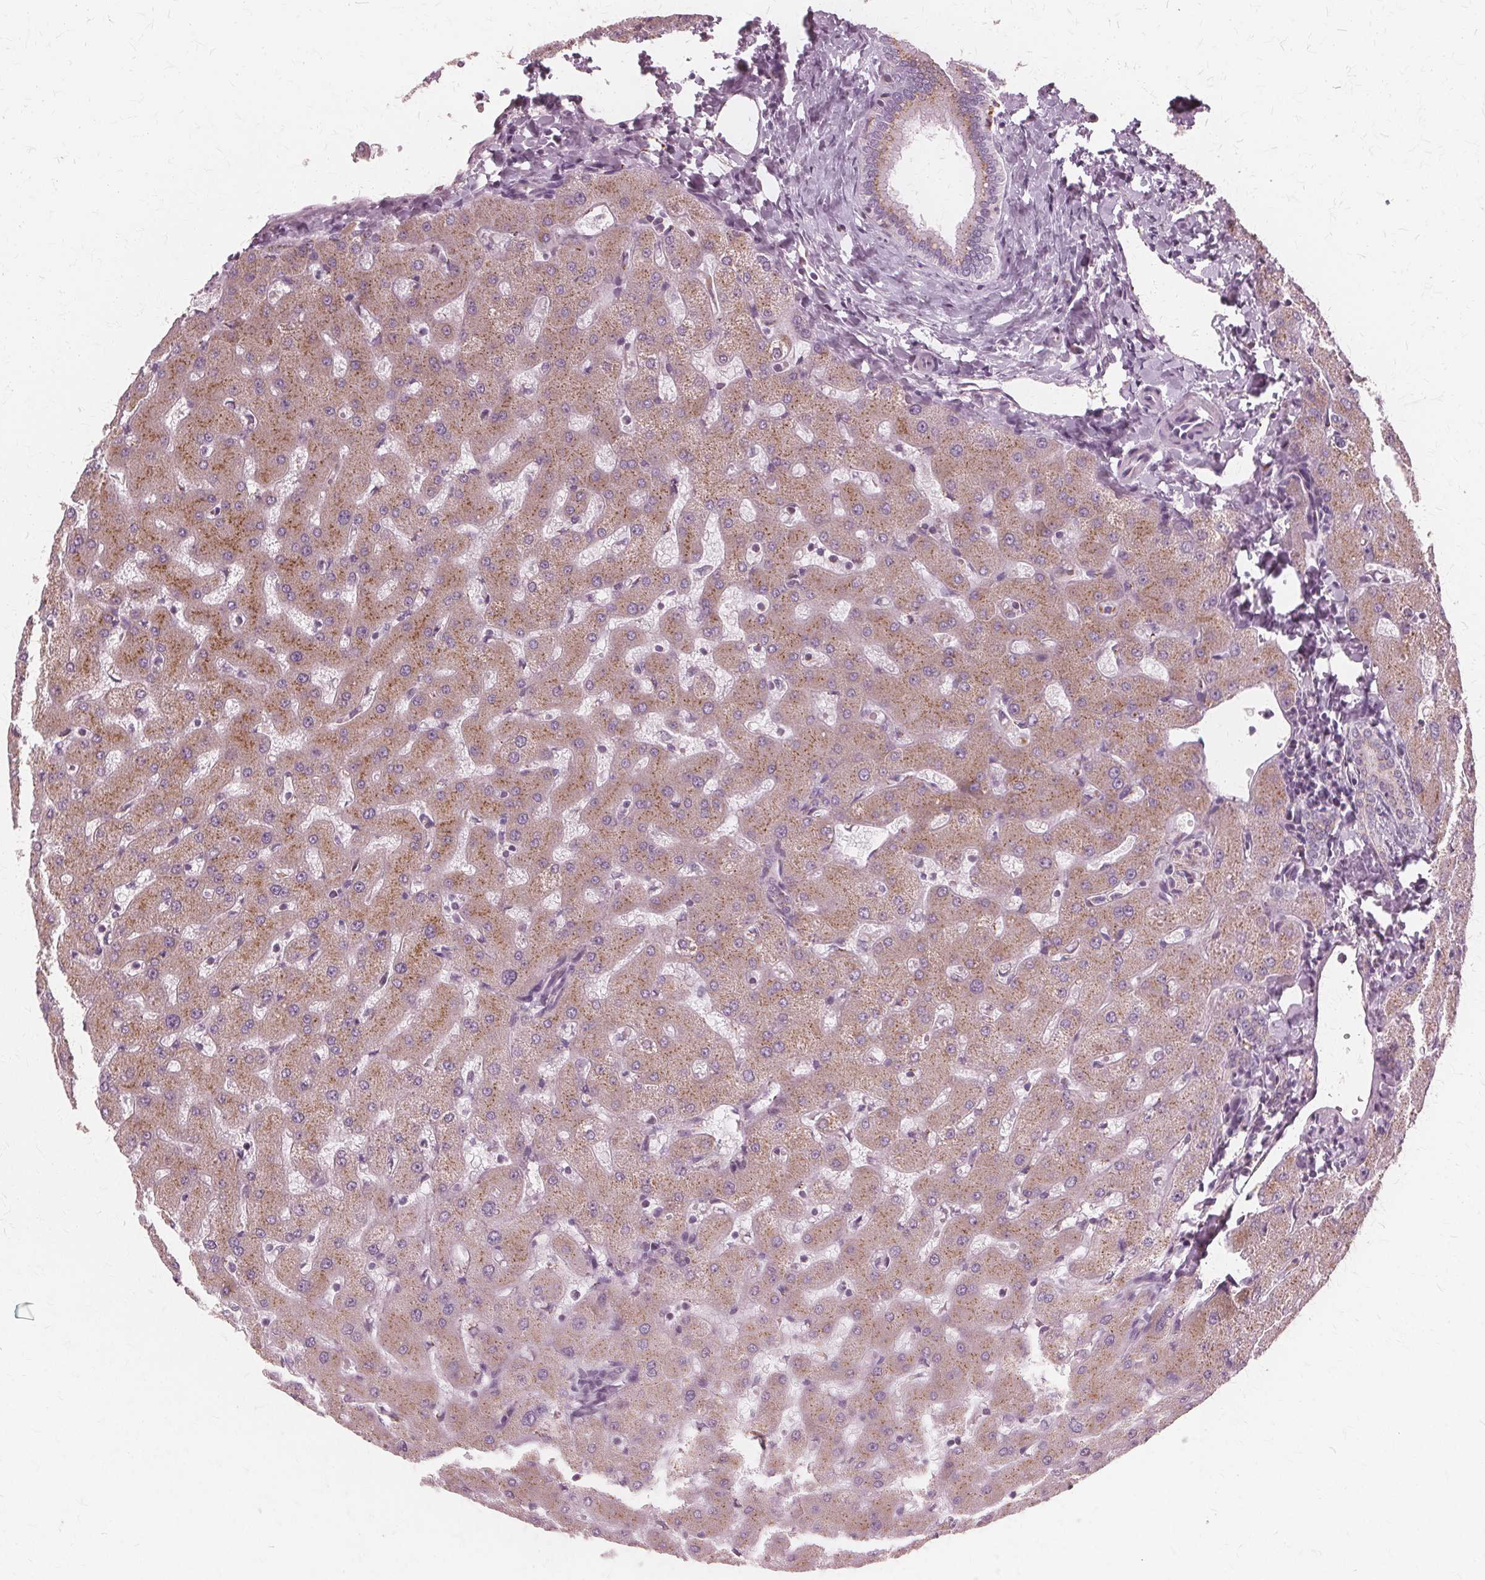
{"staining": {"intensity": "weak", "quantity": "25%-75%", "location": "cytoplasmic/membranous"}, "tissue": "liver", "cell_type": "Cholangiocytes", "image_type": "normal", "snomed": [{"axis": "morphology", "description": "Normal tissue, NOS"}, {"axis": "topography", "description": "Liver"}], "caption": "Immunohistochemistry of unremarkable human liver shows low levels of weak cytoplasmic/membranous staining in approximately 25%-75% of cholangiocytes.", "gene": "DNASE2", "patient": {"sex": "female", "age": 63}}